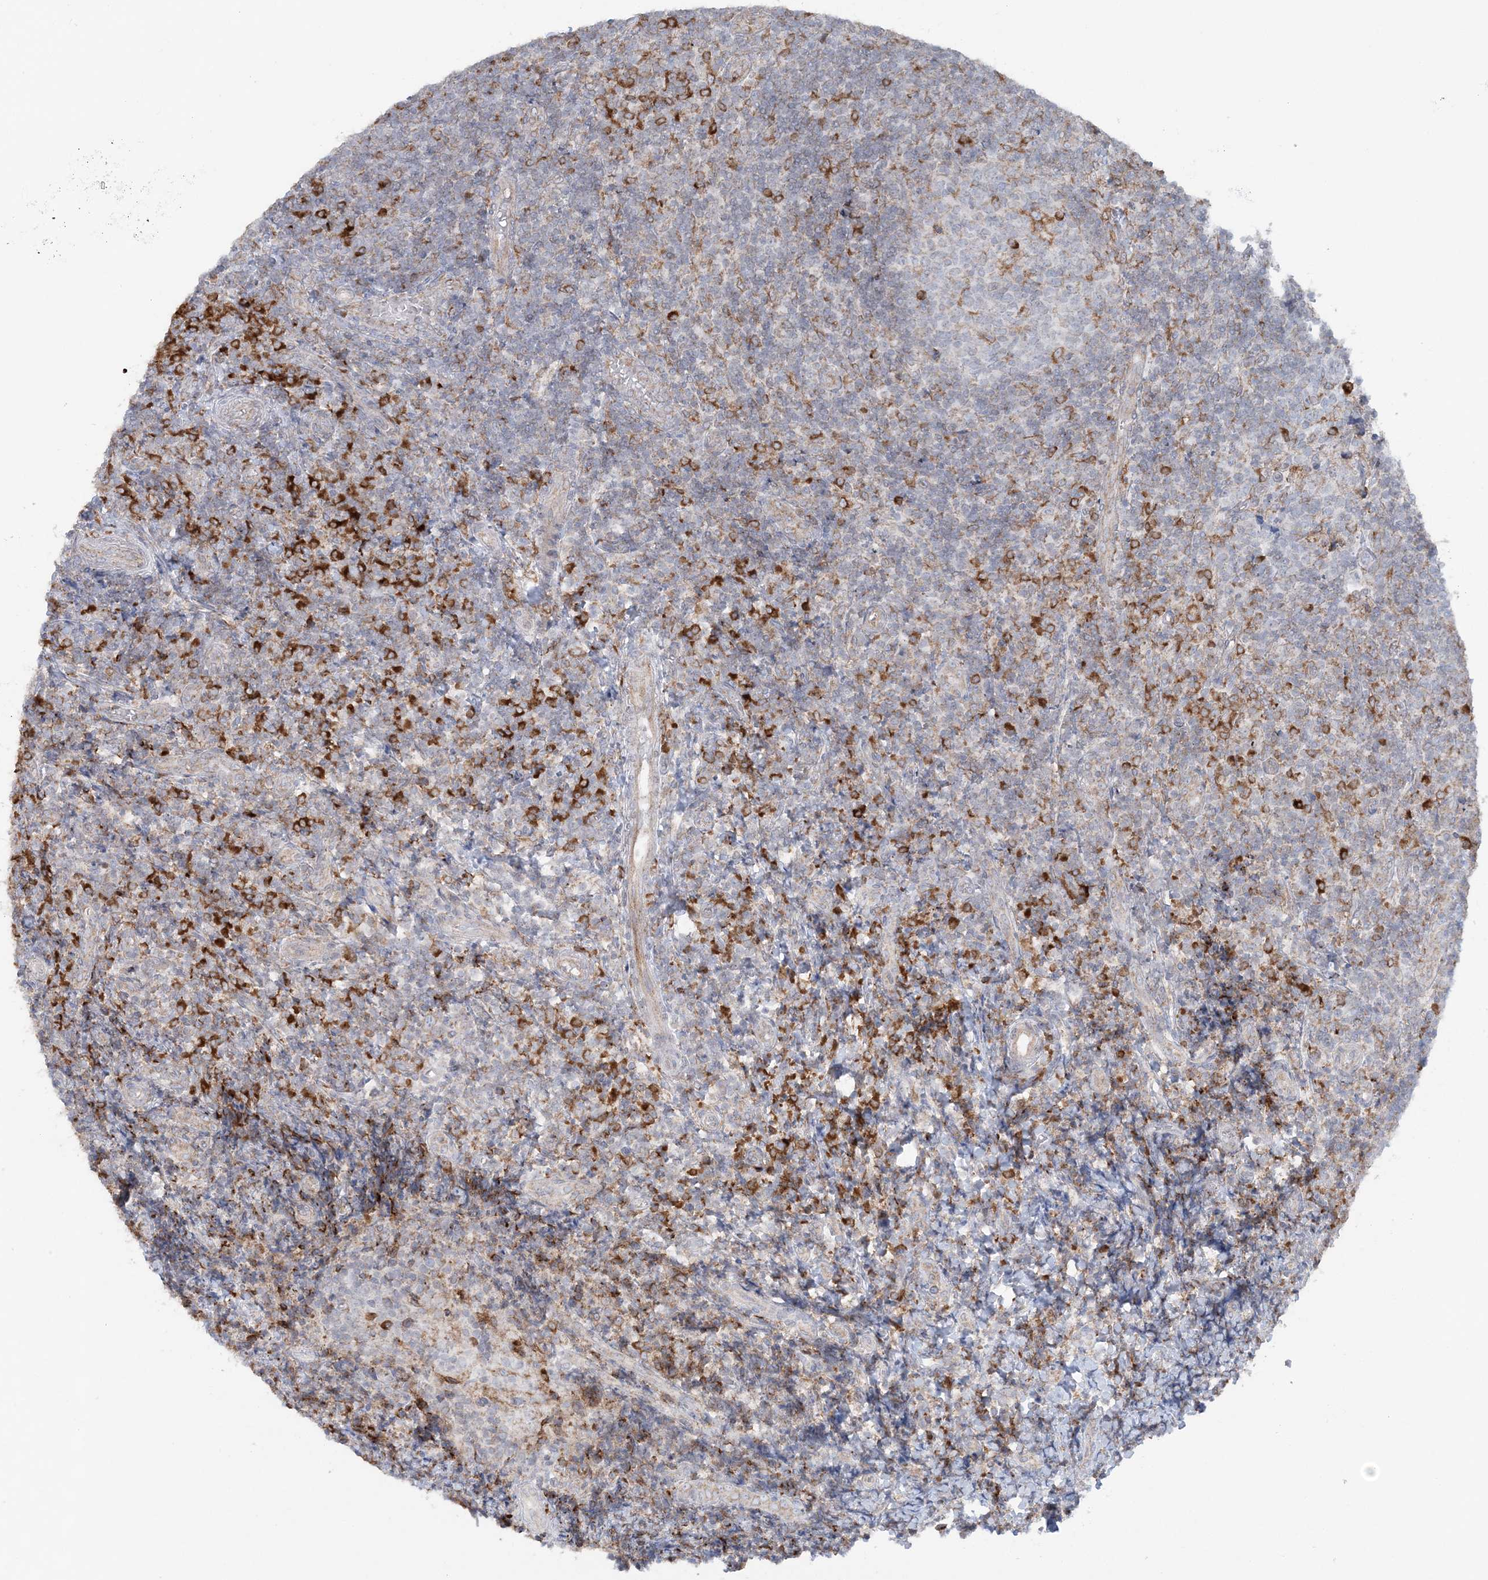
{"staining": {"intensity": "strong", "quantity": "<25%", "location": "cytoplasmic/membranous"}, "tissue": "tonsil", "cell_type": "Germinal center cells", "image_type": "normal", "snomed": [{"axis": "morphology", "description": "Normal tissue, NOS"}, {"axis": "topography", "description": "Tonsil"}], "caption": "Tonsil stained with DAB (3,3'-diaminobenzidine) immunohistochemistry reveals medium levels of strong cytoplasmic/membranous expression in about <25% of germinal center cells. (DAB (3,3'-diaminobenzidine) IHC with brightfield microscopy, high magnification).", "gene": "TMED10", "patient": {"sex": "female", "age": 19}}